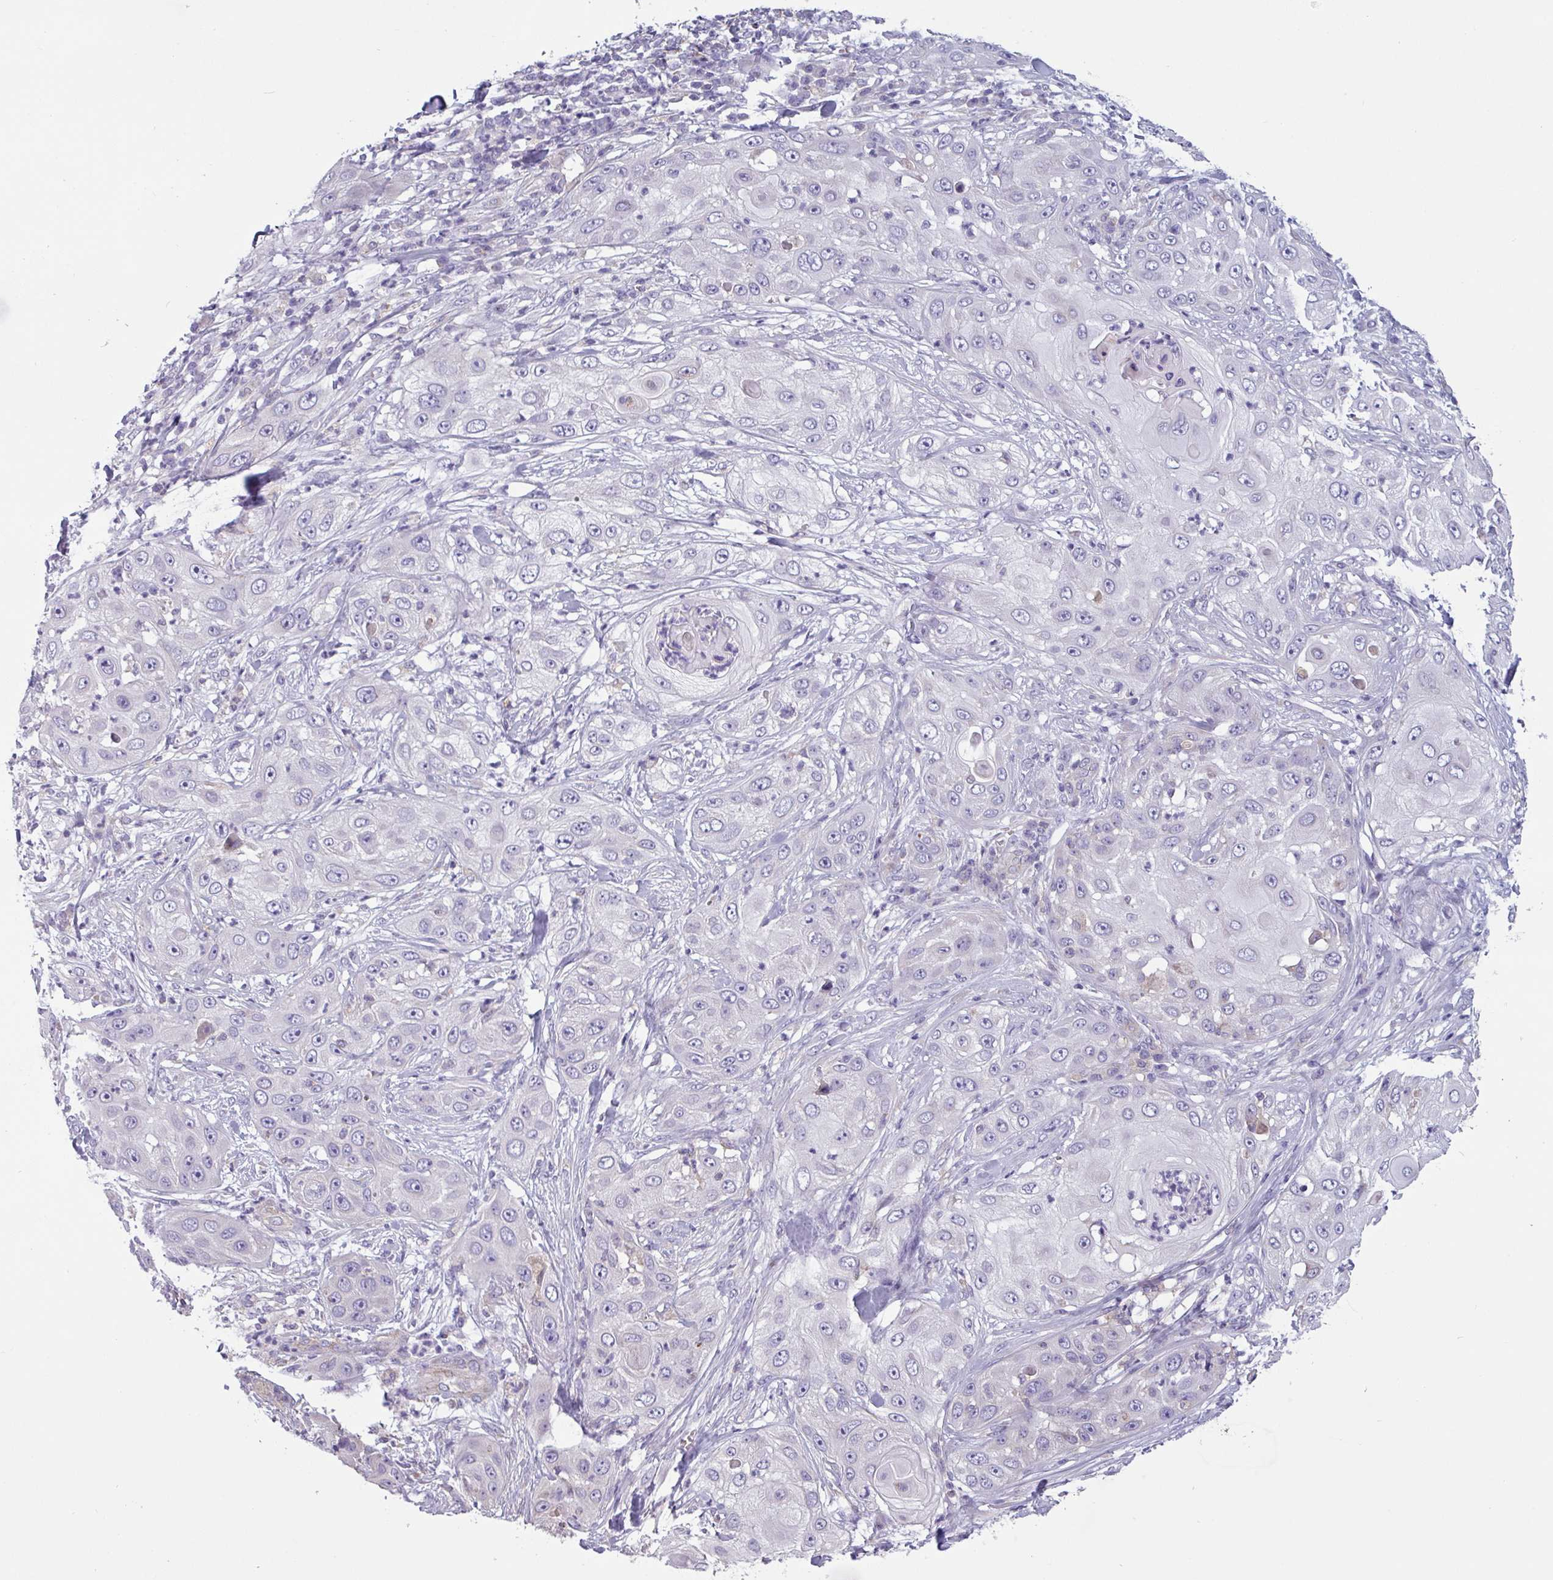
{"staining": {"intensity": "negative", "quantity": "none", "location": "none"}, "tissue": "skin cancer", "cell_type": "Tumor cells", "image_type": "cancer", "snomed": [{"axis": "morphology", "description": "Squamous cell carcinoma, NOS"}, {"axis": "topography", "description": "Skin"}], "caption": "A high-resolution histopathology image shows immunohistochemistry (IHC) staining of skin squamous cell carcinoma, which displays no significant staining in tumor cells.", "gene": "CAMK1", "patient": {"sex": "female", "age": 44}}